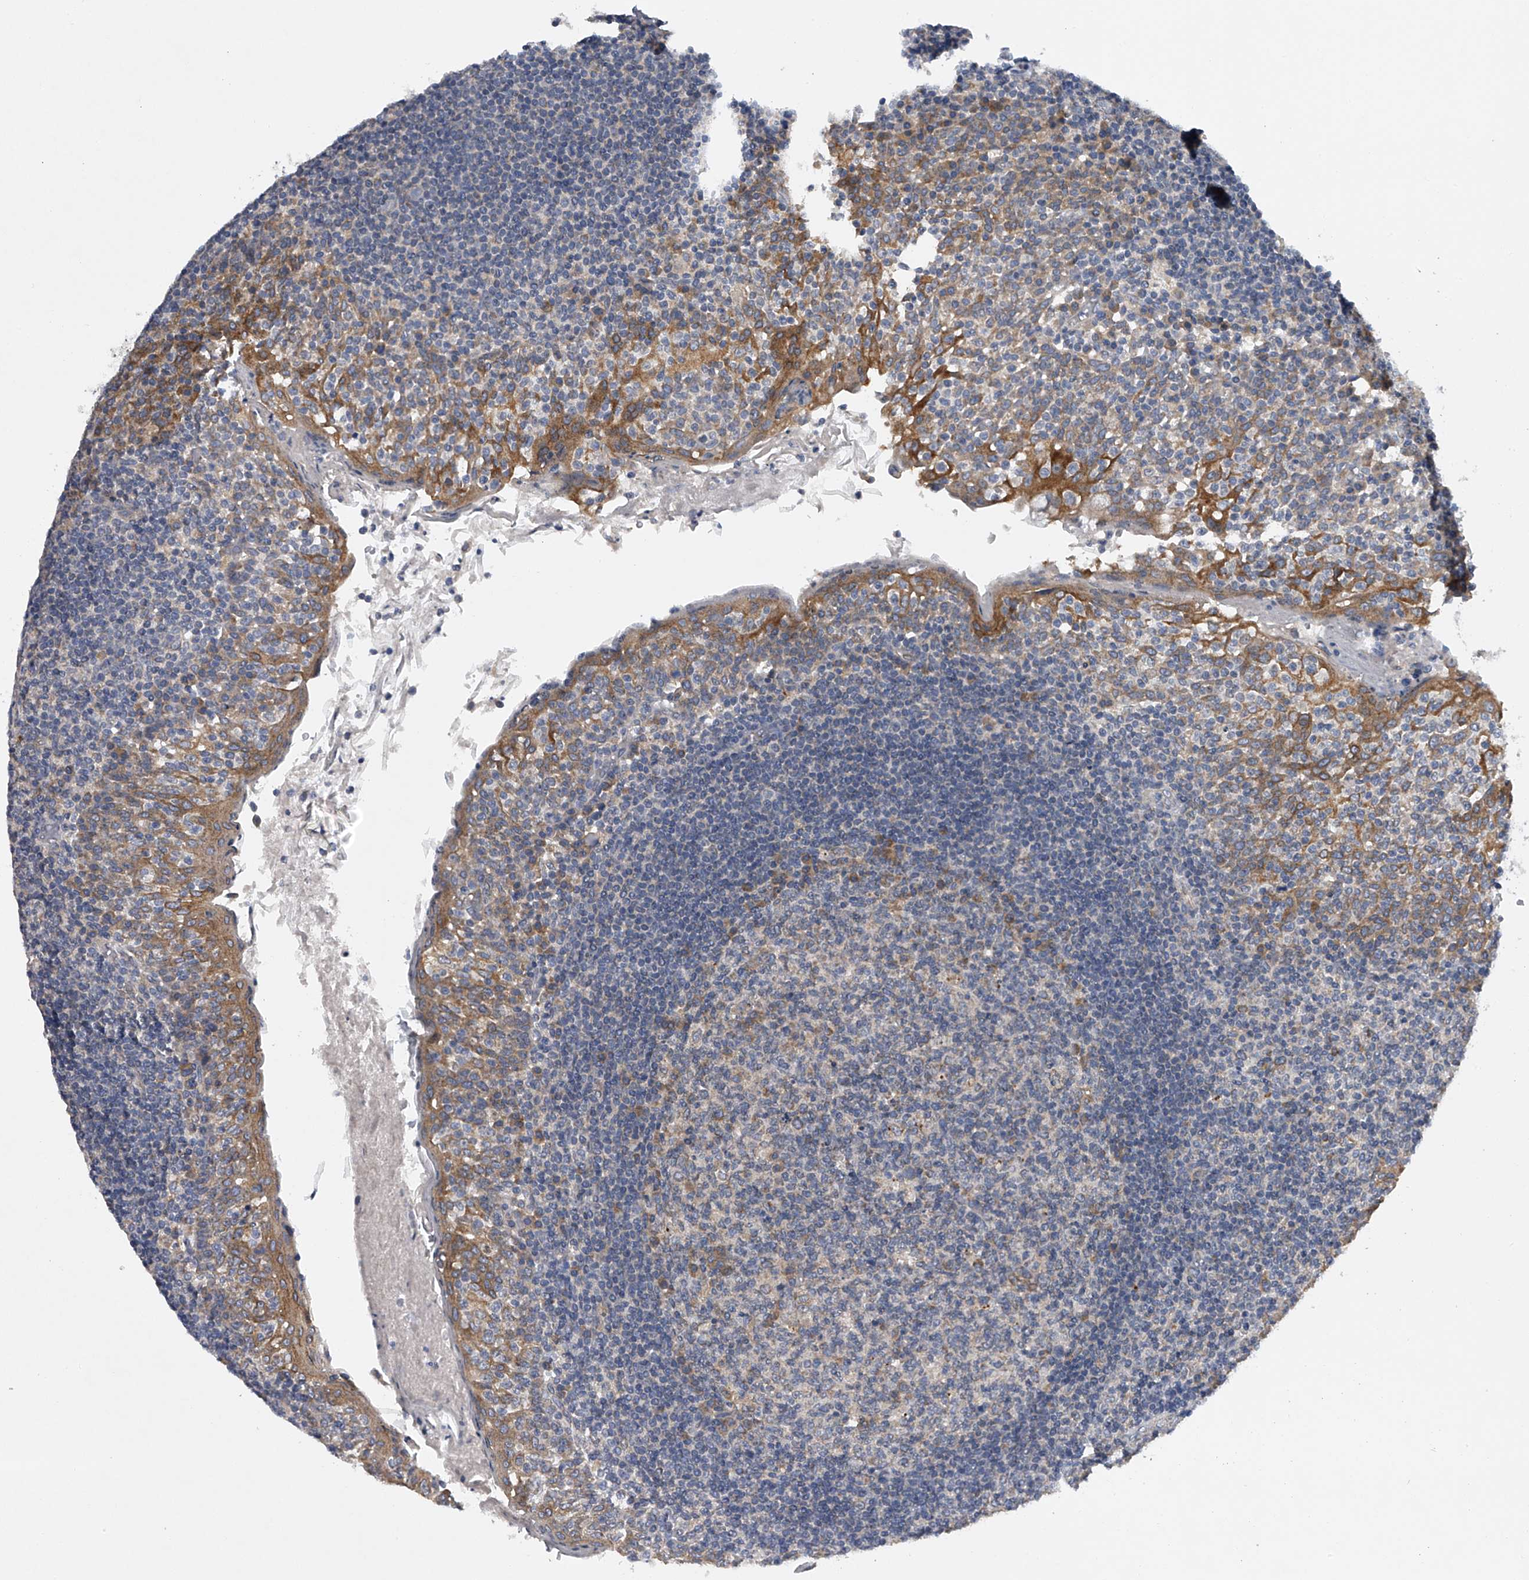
{"staining": {"intensity": "moderate", "quantity": "<25%", "location": "cytoplasmic/membranous"}, "tissue": "tonsil", "cell_type": "Germinal center cells", "image_type": "normal", "snomed": [{"axis": "morphology", "description": "Normal tissue, NOS"}, {"axis": "topography", "description": "Tonsil"}], "caption": "Unremarkable tonsil demonstrates moderate cytoplasmic/membranous expression in about <25% of germinal center cells The staining was performed using DAB (3,3'-diaminobenzidine), with brown indicating positive protein expression. Nuclei are stained blue with hematoxylin..", "gene": "RNF5", "patient": {"sex": "female", "age": 19}}